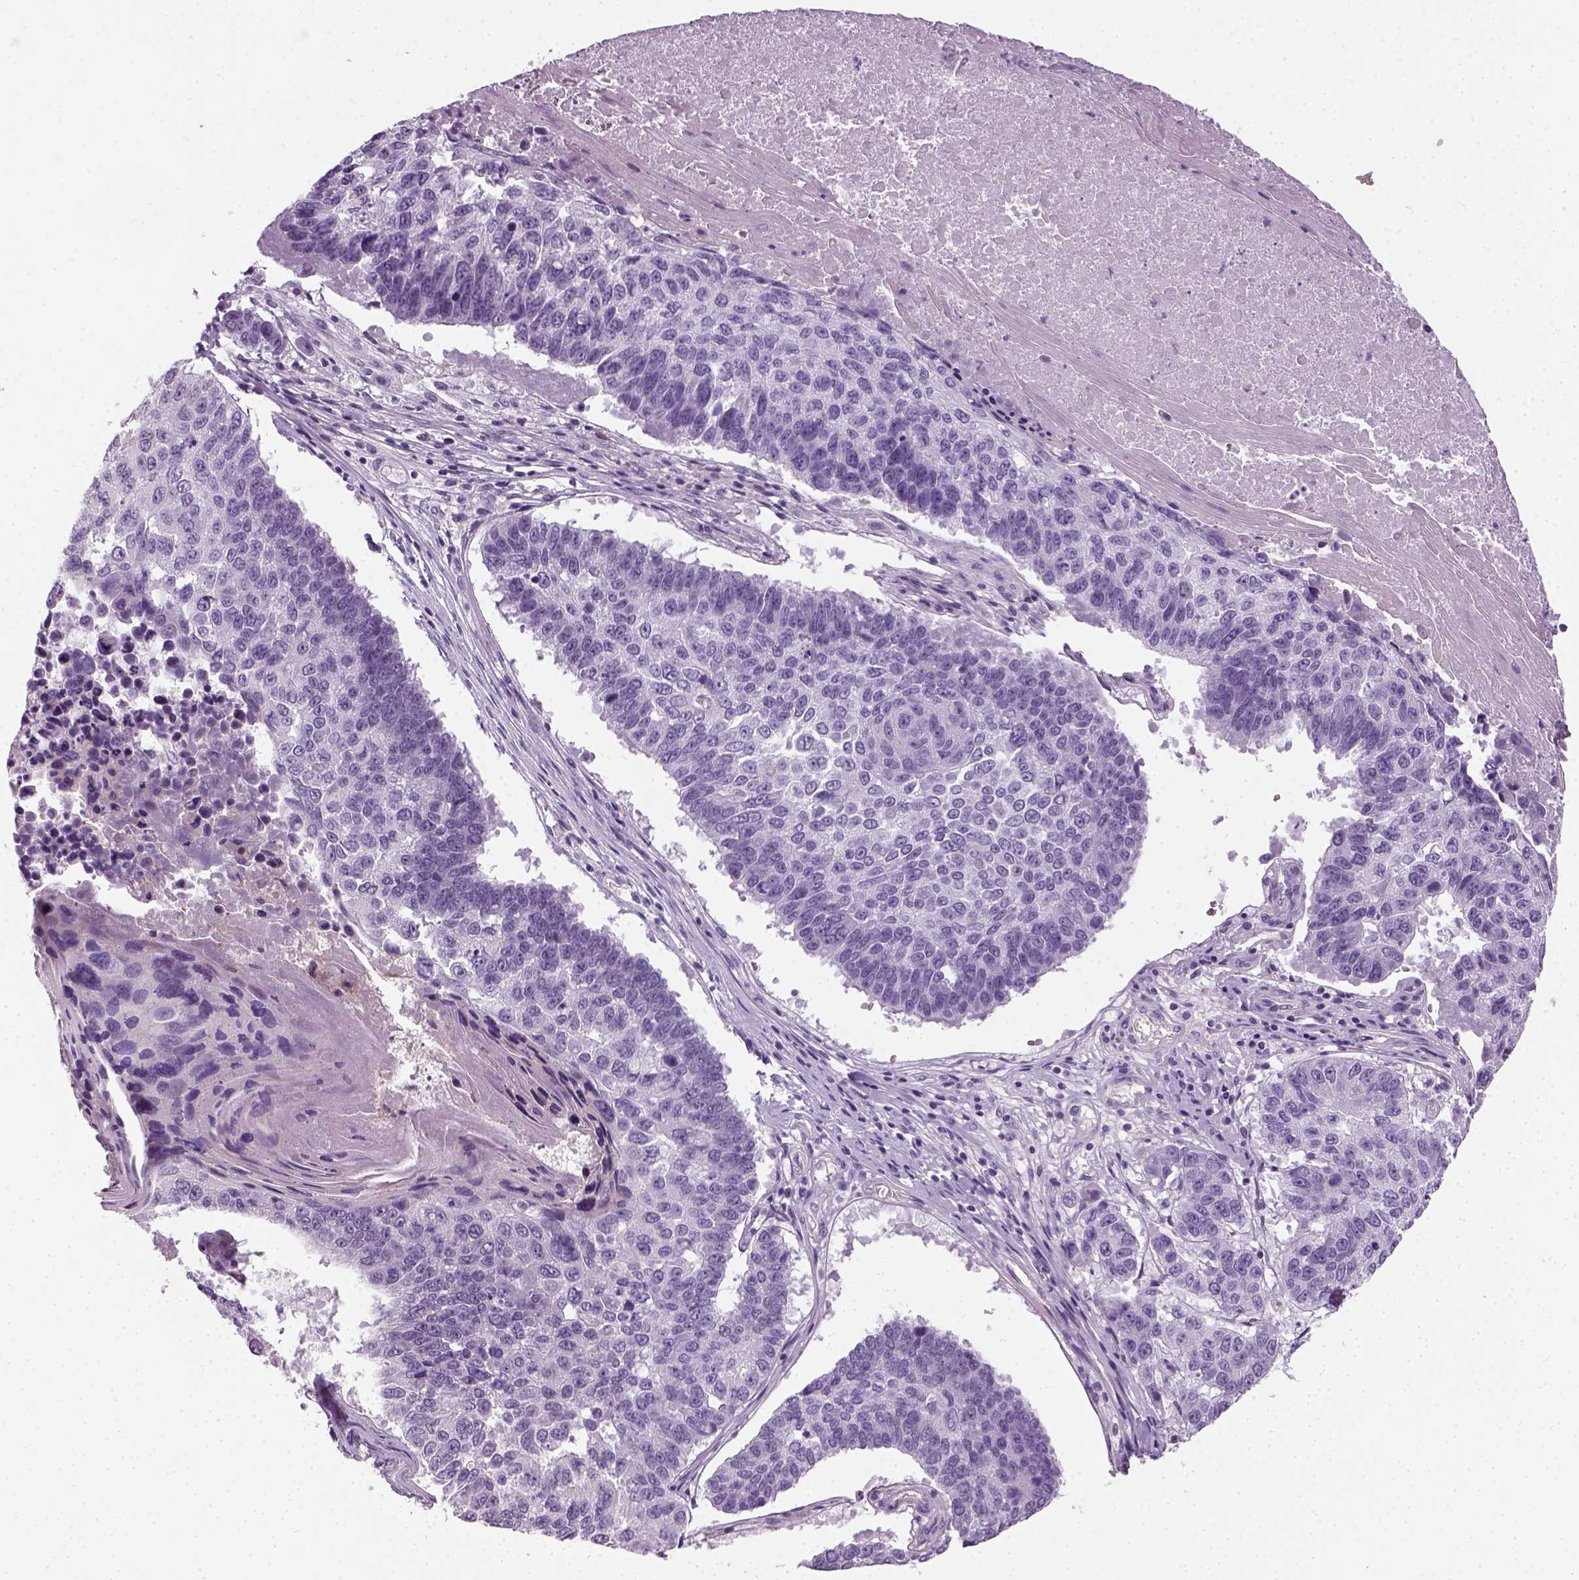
{"staining": {"intensity": "negative", "quantity": "none", "location": "none"}, "tissue": "lung cancer", "cell_type": "Tumor cells", "image_type": "cancer", "snomed": [{"axis": "morphology", "description": "Squamous cell carcinoma, NOS"}, {"axis": "topography", "description": "Lung"}], "caption": "A photomicrograph of human lung squamous cell carcinoma is negative for staining in tumor cells. Nuclei are stained in blue.", "gene": "ELOVL3", "patient": {"sex": "male", "age": 73}}